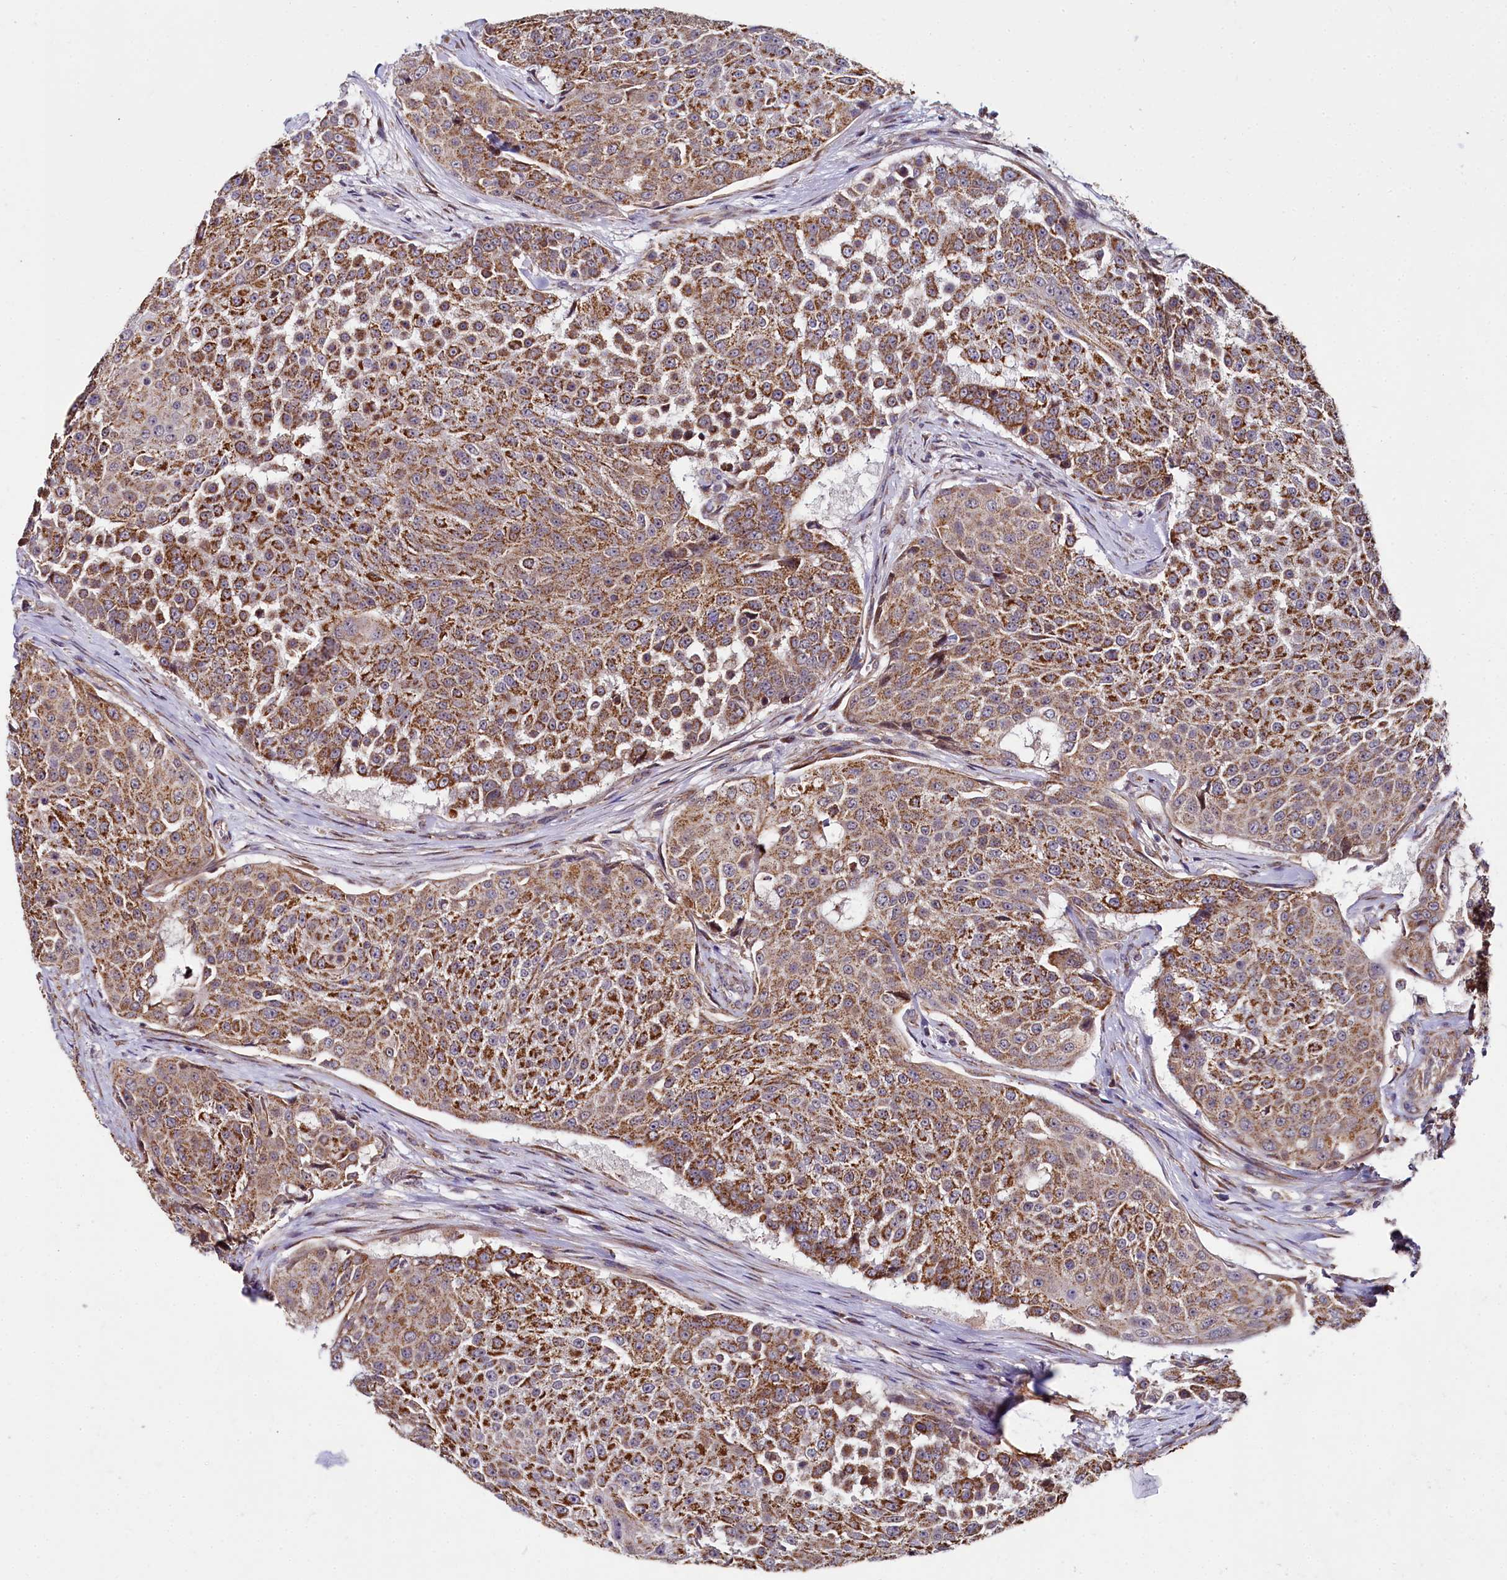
{"staining": {"intensity": "strong", "quantity": ">75%", "location": "cytoplasmic/membranous"}, "tissue": "urothelial cancer", "cell_type": "Tumor cells", "image_type": "cancer", "snomed": [{"axis": "morphology", "description": "Urothelial carcinoma, High grade"}, {"axis": "topography", "description": "Urinary bladder"}], "caption": "Immunohistochemistry photomicrograph of urothelial cancer stained for a protein (brown), which exhibits high levels of strong cytoplasmic/membranous expression in approximately >75% of tumor cells.", "gene": "SPRYD3", "patient": {"sex": "female", "age": 63}}